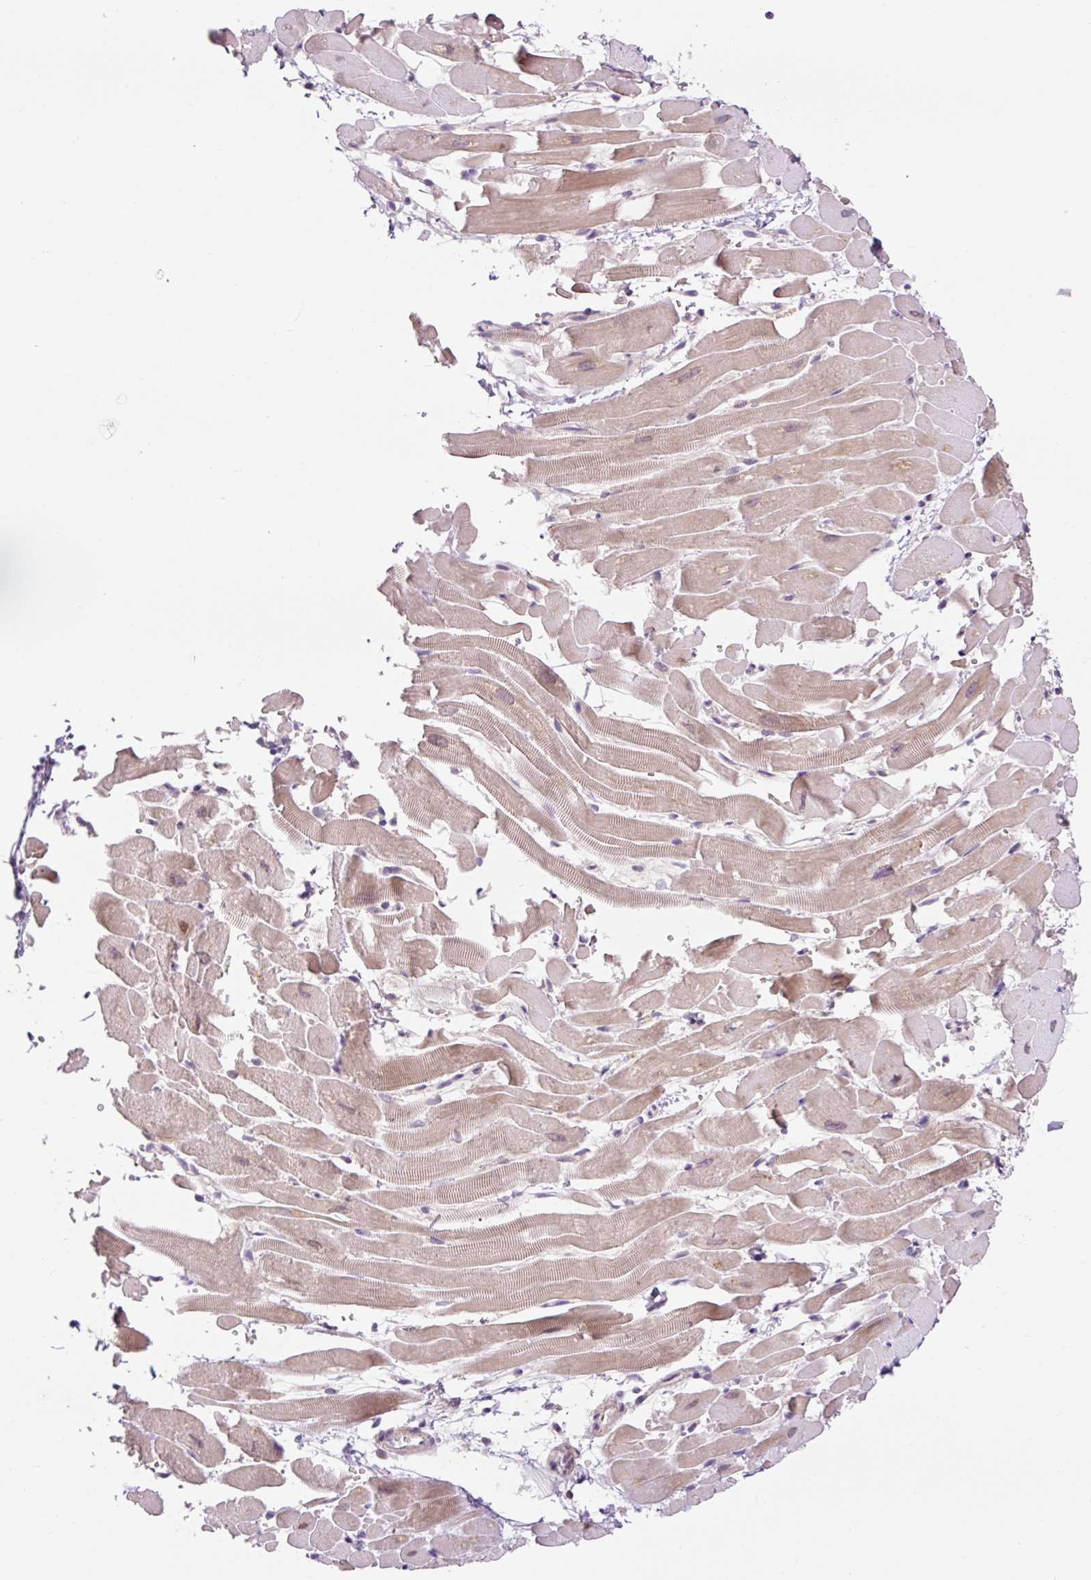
{"staining": {"intensity": "weak", "quantity": "25%-75%", "location": "cytoplasmic/membranous"}, "tissue": "heart muscle", "cell_type": "Cardiomyocytes", "image_type": "normal", "snomed": [{"axis": "morphology", "description": "Normal tissue, NOS"}, {"axis": "topography", "description": "Heart"}], "caption": "Immunohistochemical staining of unremarkable human heart muscle shows low levels of weak cytoplasmic/membranous staining in approximately 25%-75% of cardiomyocytes.", "gene": "CARD11", "patient": {"sex": "male", "age": 37}}